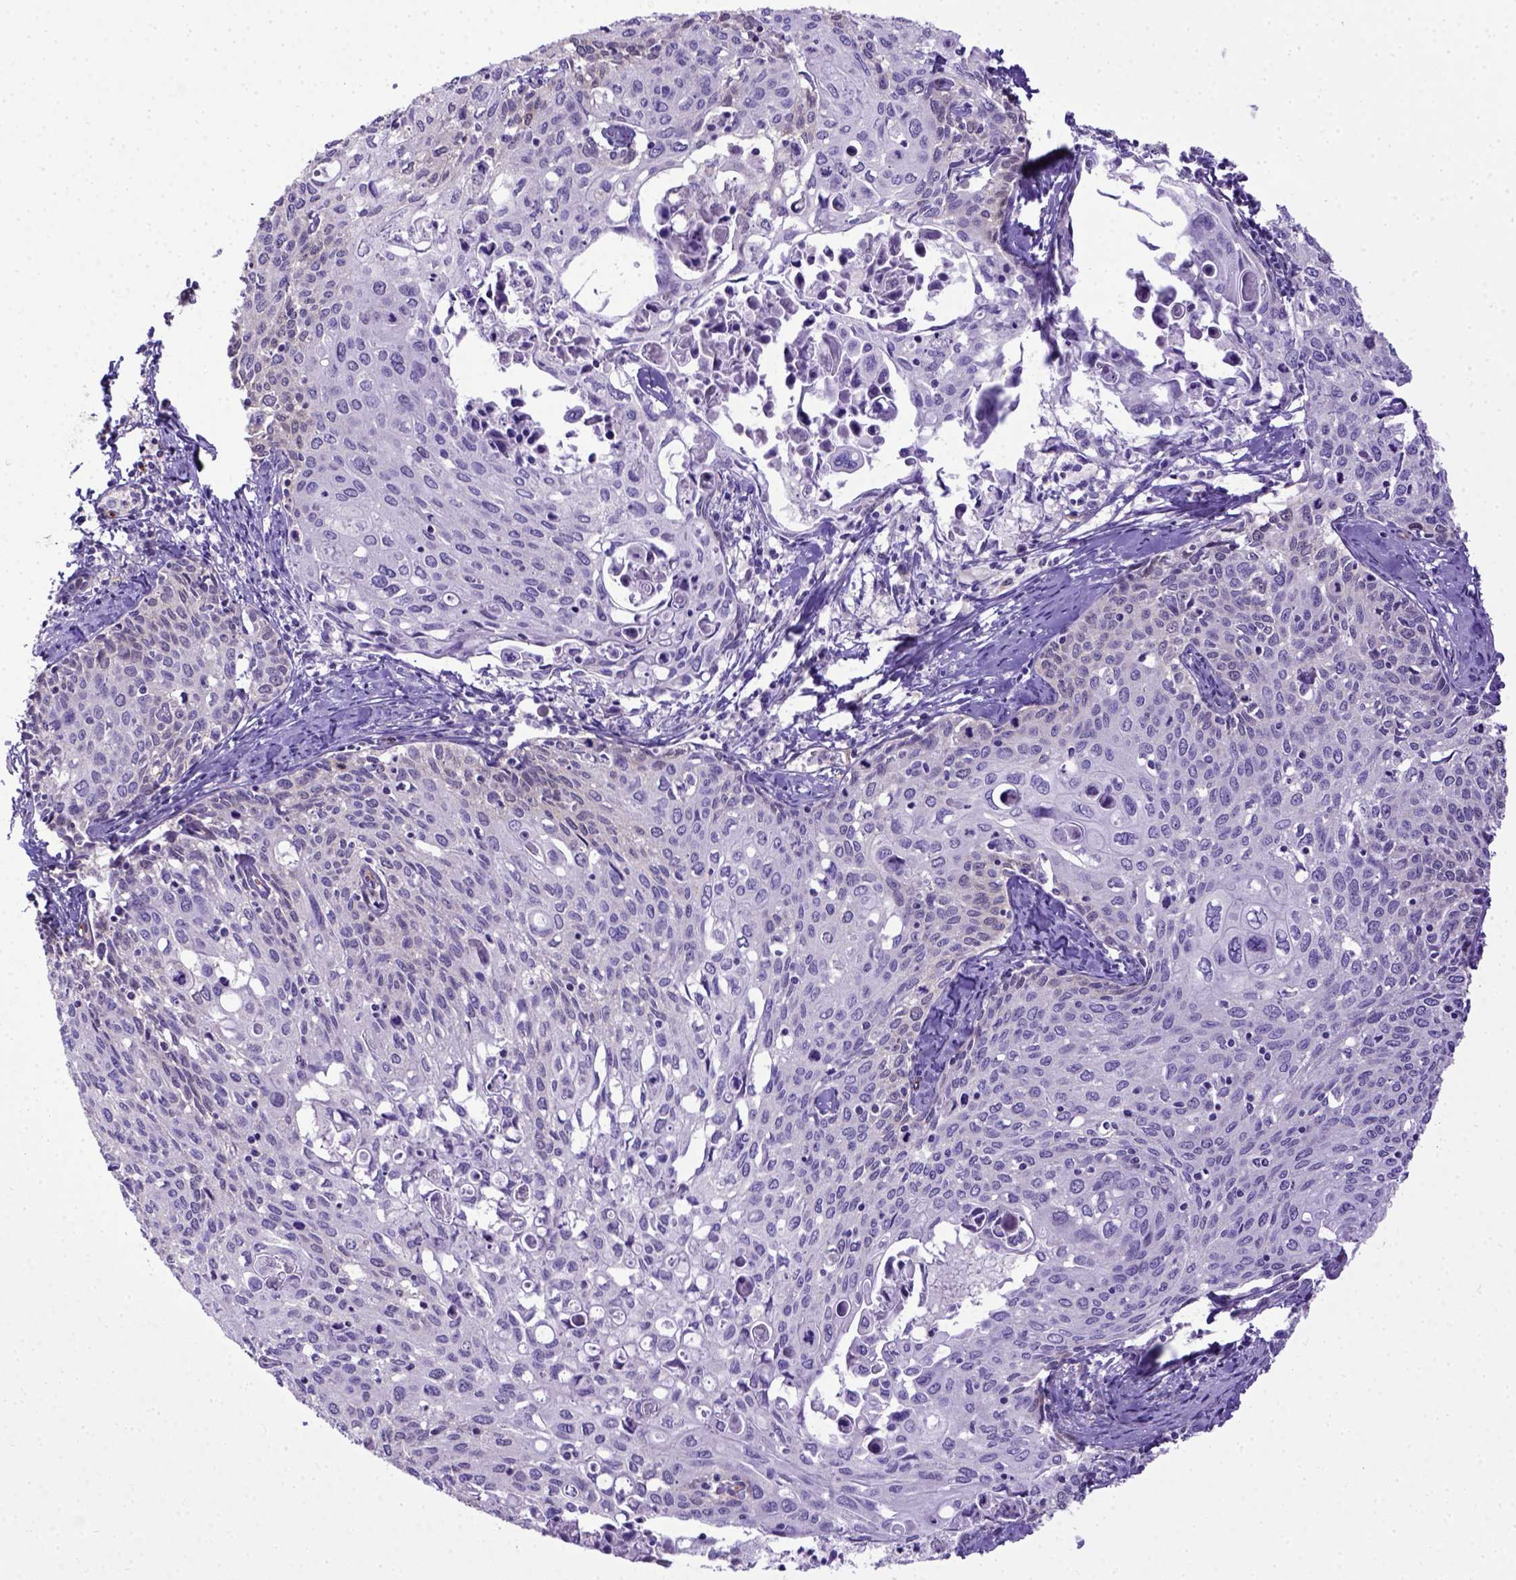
{"staining": {"intensity": "negative", "quantity": "none", "location": "none"}, "tissue": "cervical cancer", "cell_type": "Tumor cells", "image_type": "cancer", "snomed": [{"axis": "morphology", "description": "Squamous cell carcinoma, NOS"}, {"axis": "topography", "description": "Cervix"}], "caption": "Immunohistochemistry of cervical squamous cell carcinoma displays no staining in tumor cells. (IHC, brightfield microscopy, high magnification).", "gene": "BTN1A1", "patient": {"sex": "female", "age": 62}}